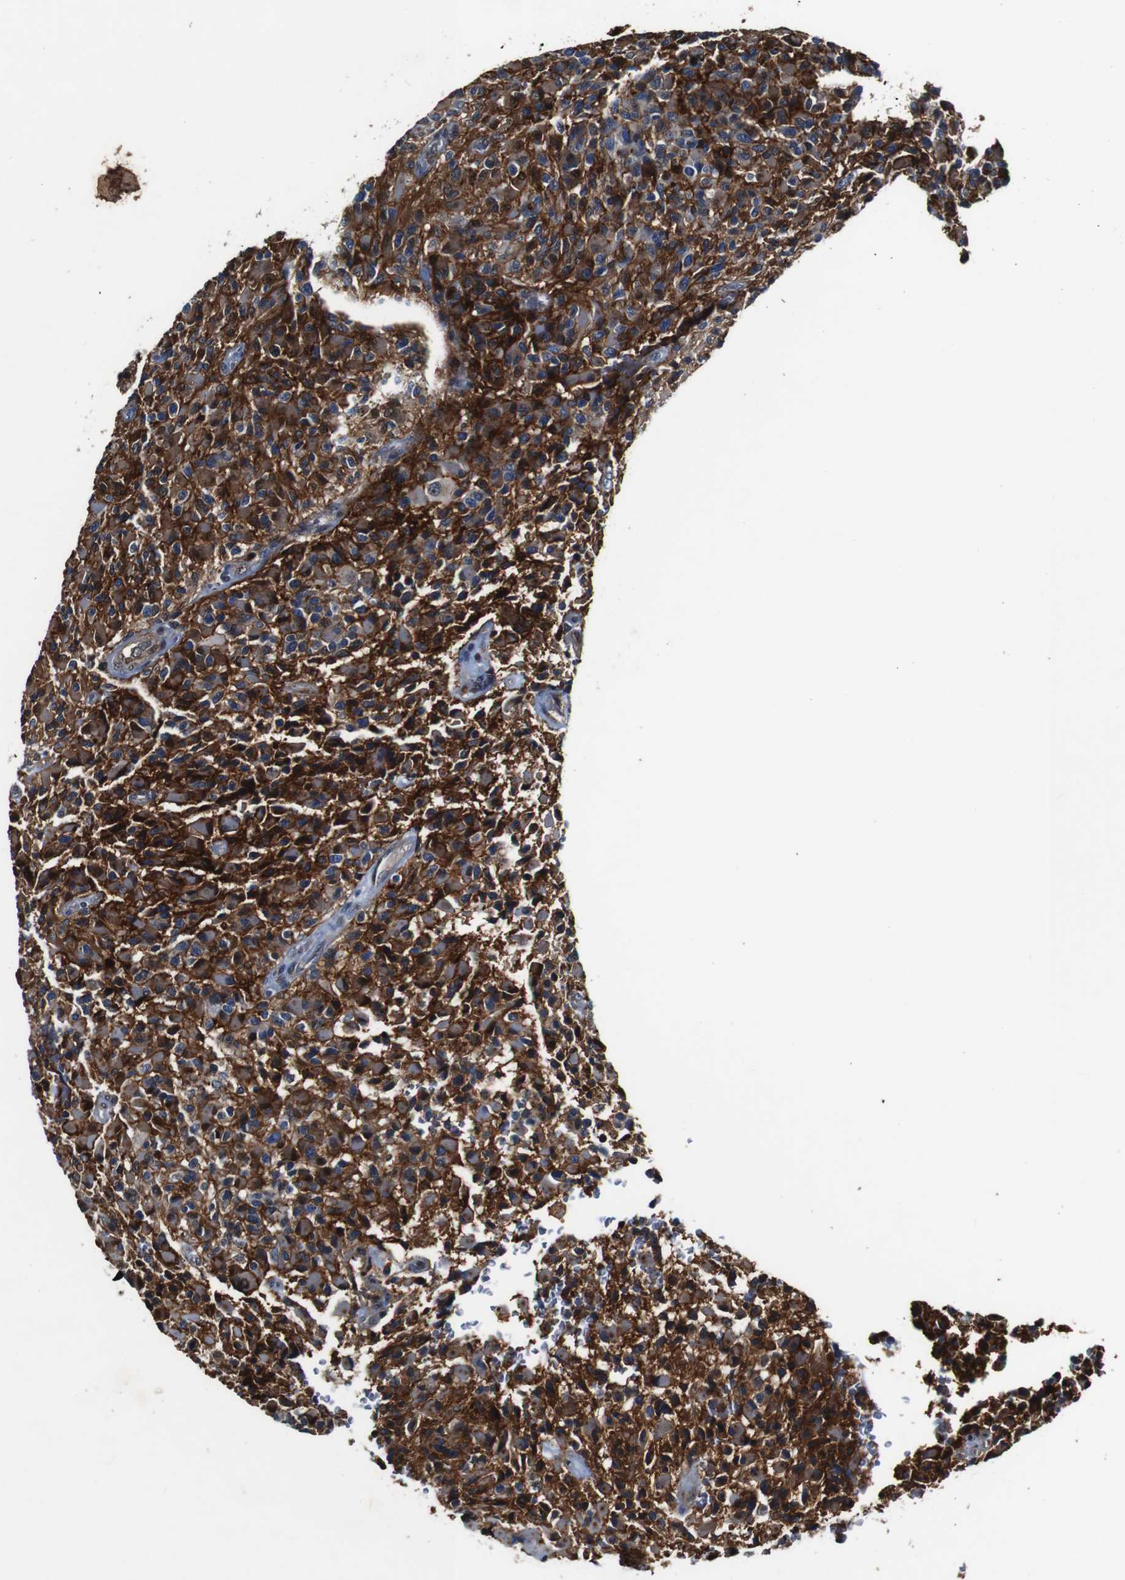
{"staining": {"intensity": "strong", "quantity": "<25%", "location": "cytoplasmic/membranous"}, "tissue": "glioma", "cell_type": "Tumor cells", "image_type": "cancer", "snomed": [{"axis": "morphology", "description": "Glioma, malignant, High grade"}, {"axis": "topography", "description": "Brain"}], "caption": "Protein expression analysis of human glioma reveals strong cytoplasmic/membranous positivity in about <25% of tumor cells.", "gene": "ANXA1", "patient": {"sex": "male", "age": 71}}